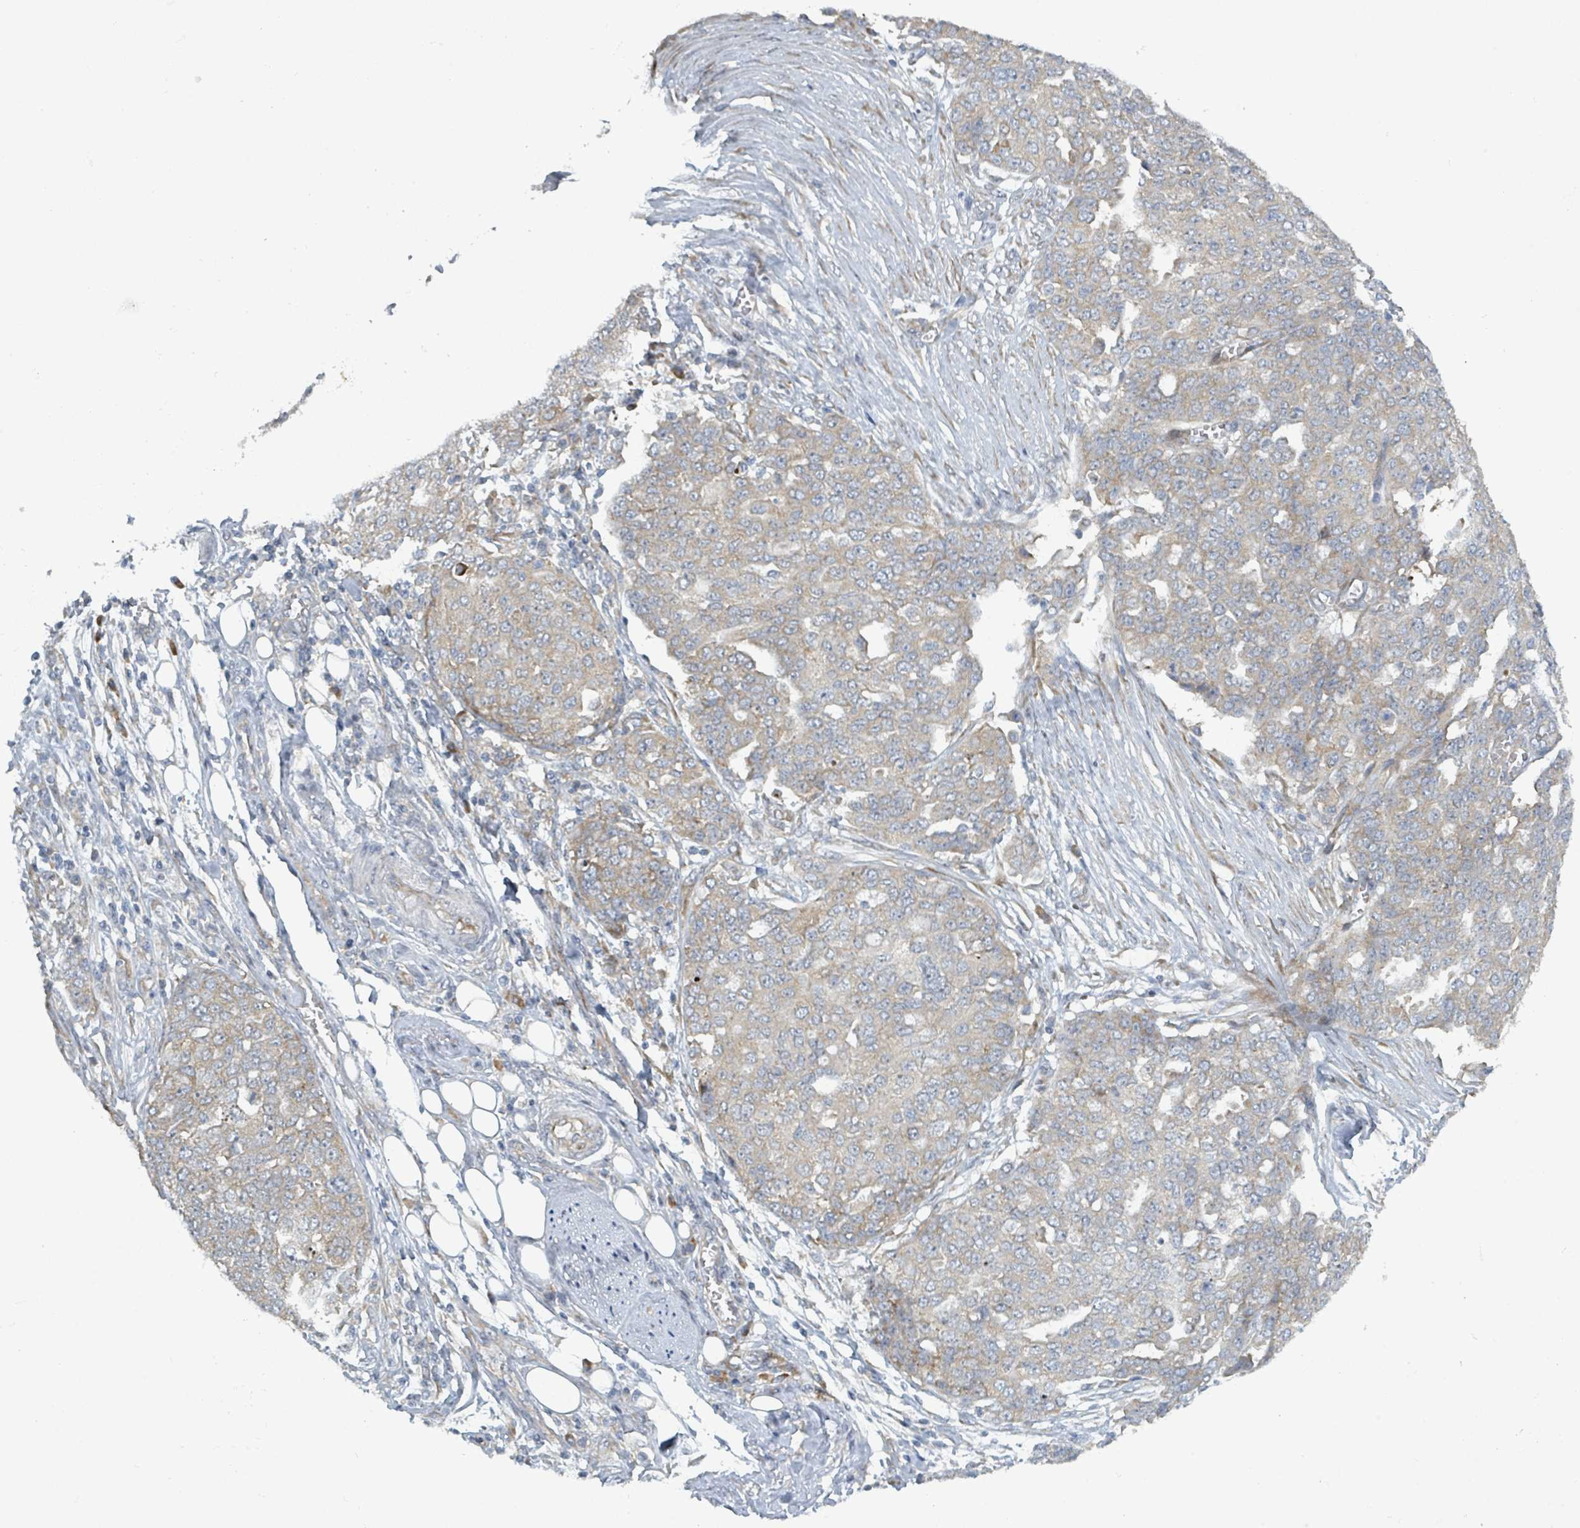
{"staining": {"intensity": "weak", "quantity": "<25%", "location": "cytoplasmic/membranous"}, "tissue": "ovarian cancer", "cell_type": "Tumor cells", "image_type": "cancer", "snomed": [{"axis": "morphology", "description": "Cystadenocarcinoma, serous, NOS"}, {"axis": "topography", "description": "Soft tissue"}, {"axis": "topography", "description": "Ovary"}], "caption": "Immunohistochemical staining of serous cystadenocarcinoma (ovarian) reveals no significant expression in tumor cells.", "gene": "RPL32", "patient": {"sex": "female", "age": 57}}